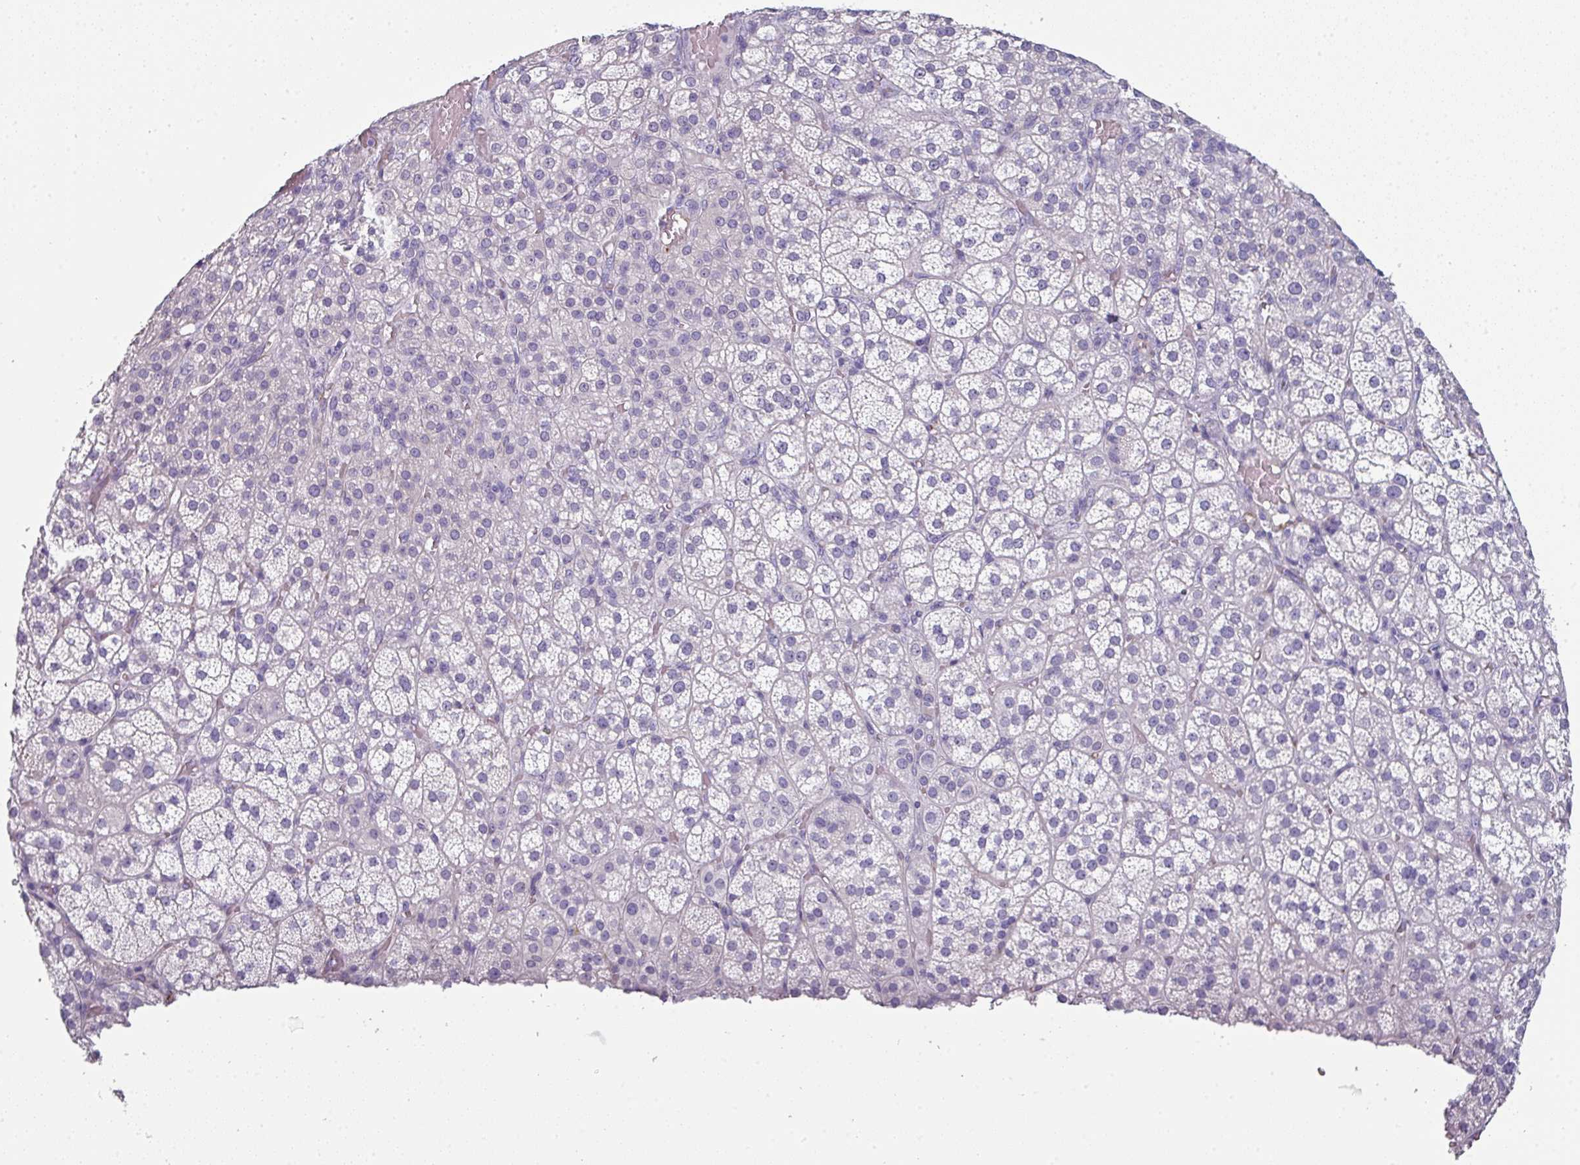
{"staining": {"intensity": "negative", "quantity": "none", "location": "none"}, "tissue": "adrenal gland", "cell_type": "Glandular cells", "image_type": "normal", "snomed": [{"axis": "morphology", "description": "Normal tissue, NOS"}, {"axis": "topography", "description": "Adrenal gland"}], "caption": "A high-resolution histopathology image shows IHC staining of unremarkable adrenal gland, which reveals no significant positivity in glandular cells.", "gene": "SLC17A7", "patient": {"sex": "female", "age": 60}}